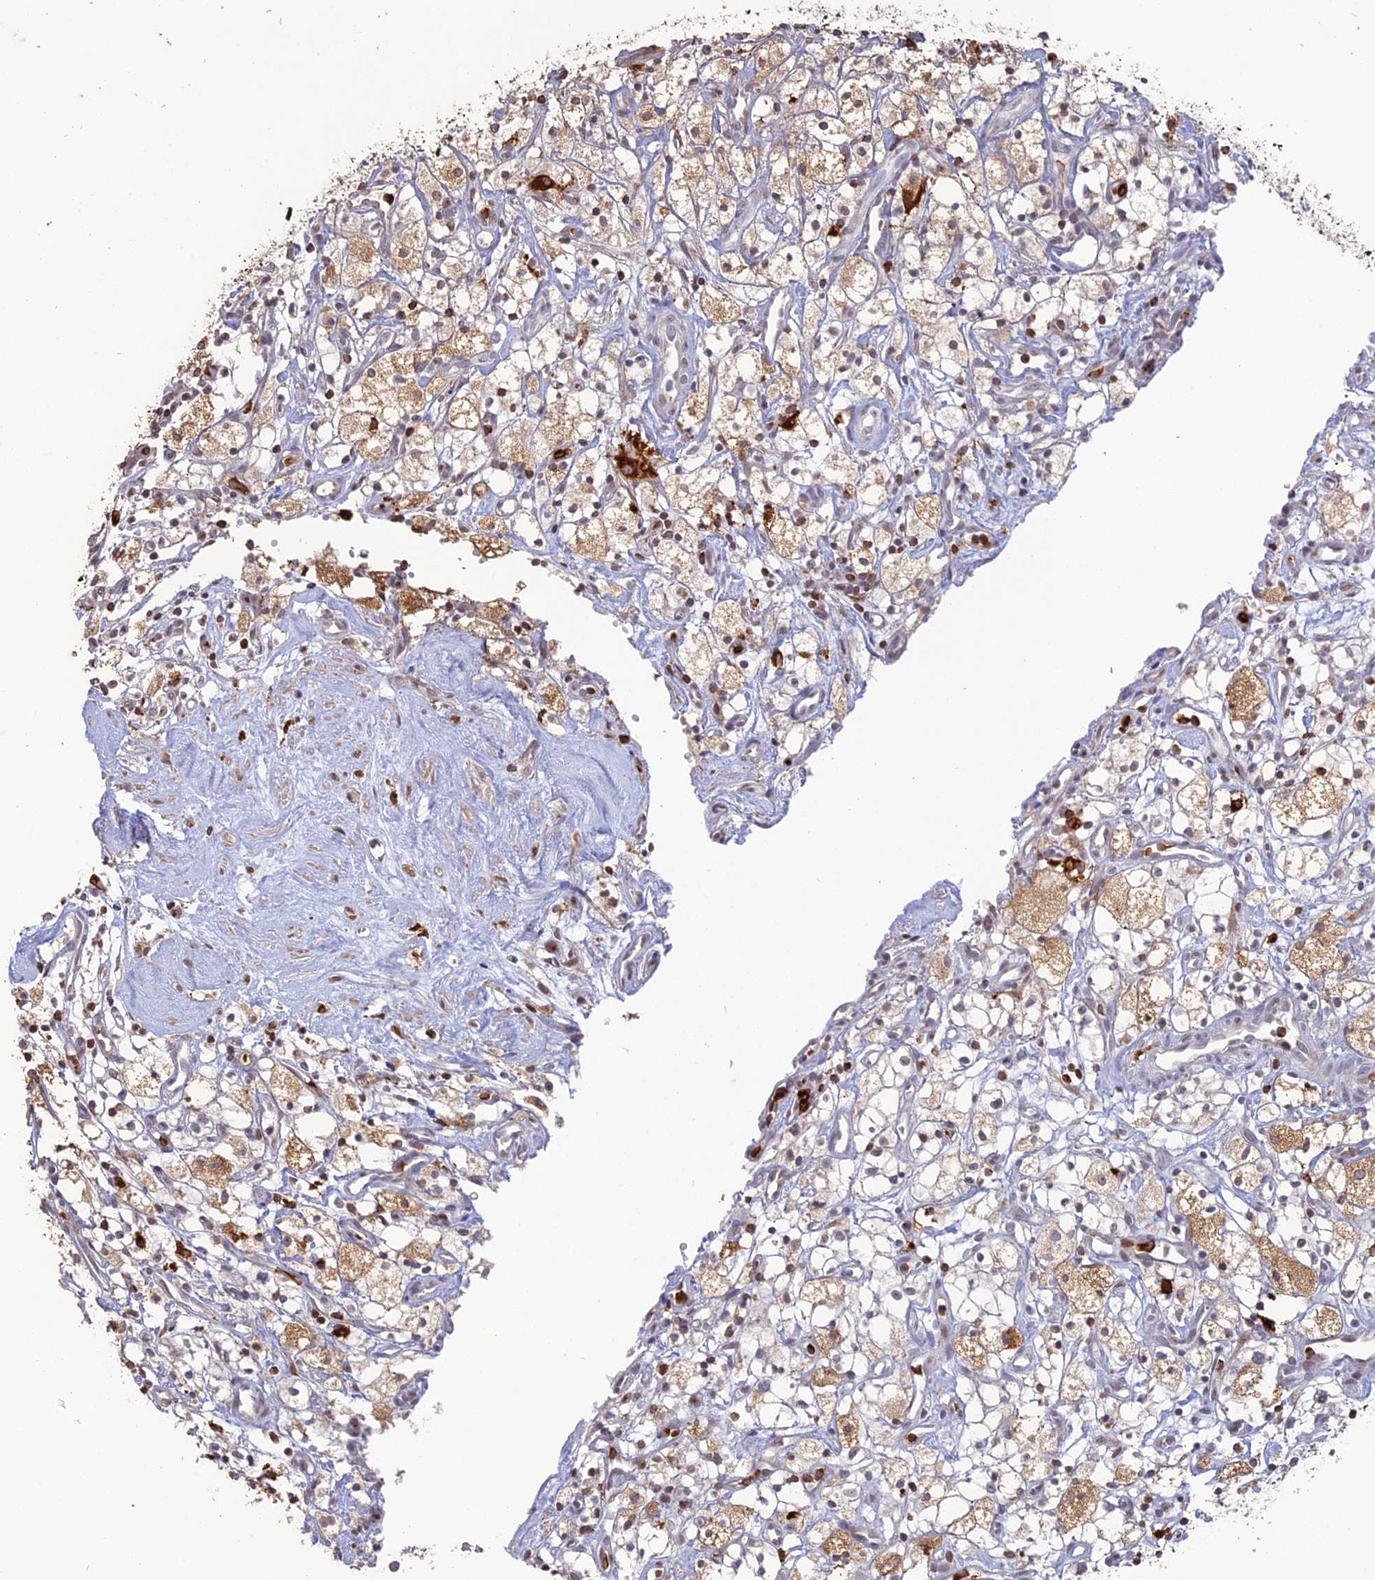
{"staining": {"intensity": "weak", "quantity": "25%-75%", "location": "cytoplasmic/membranous"}, "tissue": "renal cancer", "cell_type": "Tumor cells", "image_type": "cancer", "snomed": [{"axis": "morphology", "description": "Adenocarcinoma, NOS"}, {"axis": "topography", "description": "Kidney"}], "caption": "A micrograph of renal adenocarcinoma stained for a protein reveals weak cytoplasmic/membranous brown staining in tumor cells. The protein is shown in brown color, while the nuclei are stained blue.", "gene": "APOBR", "patient": {"sex": "male", "age": 59}}